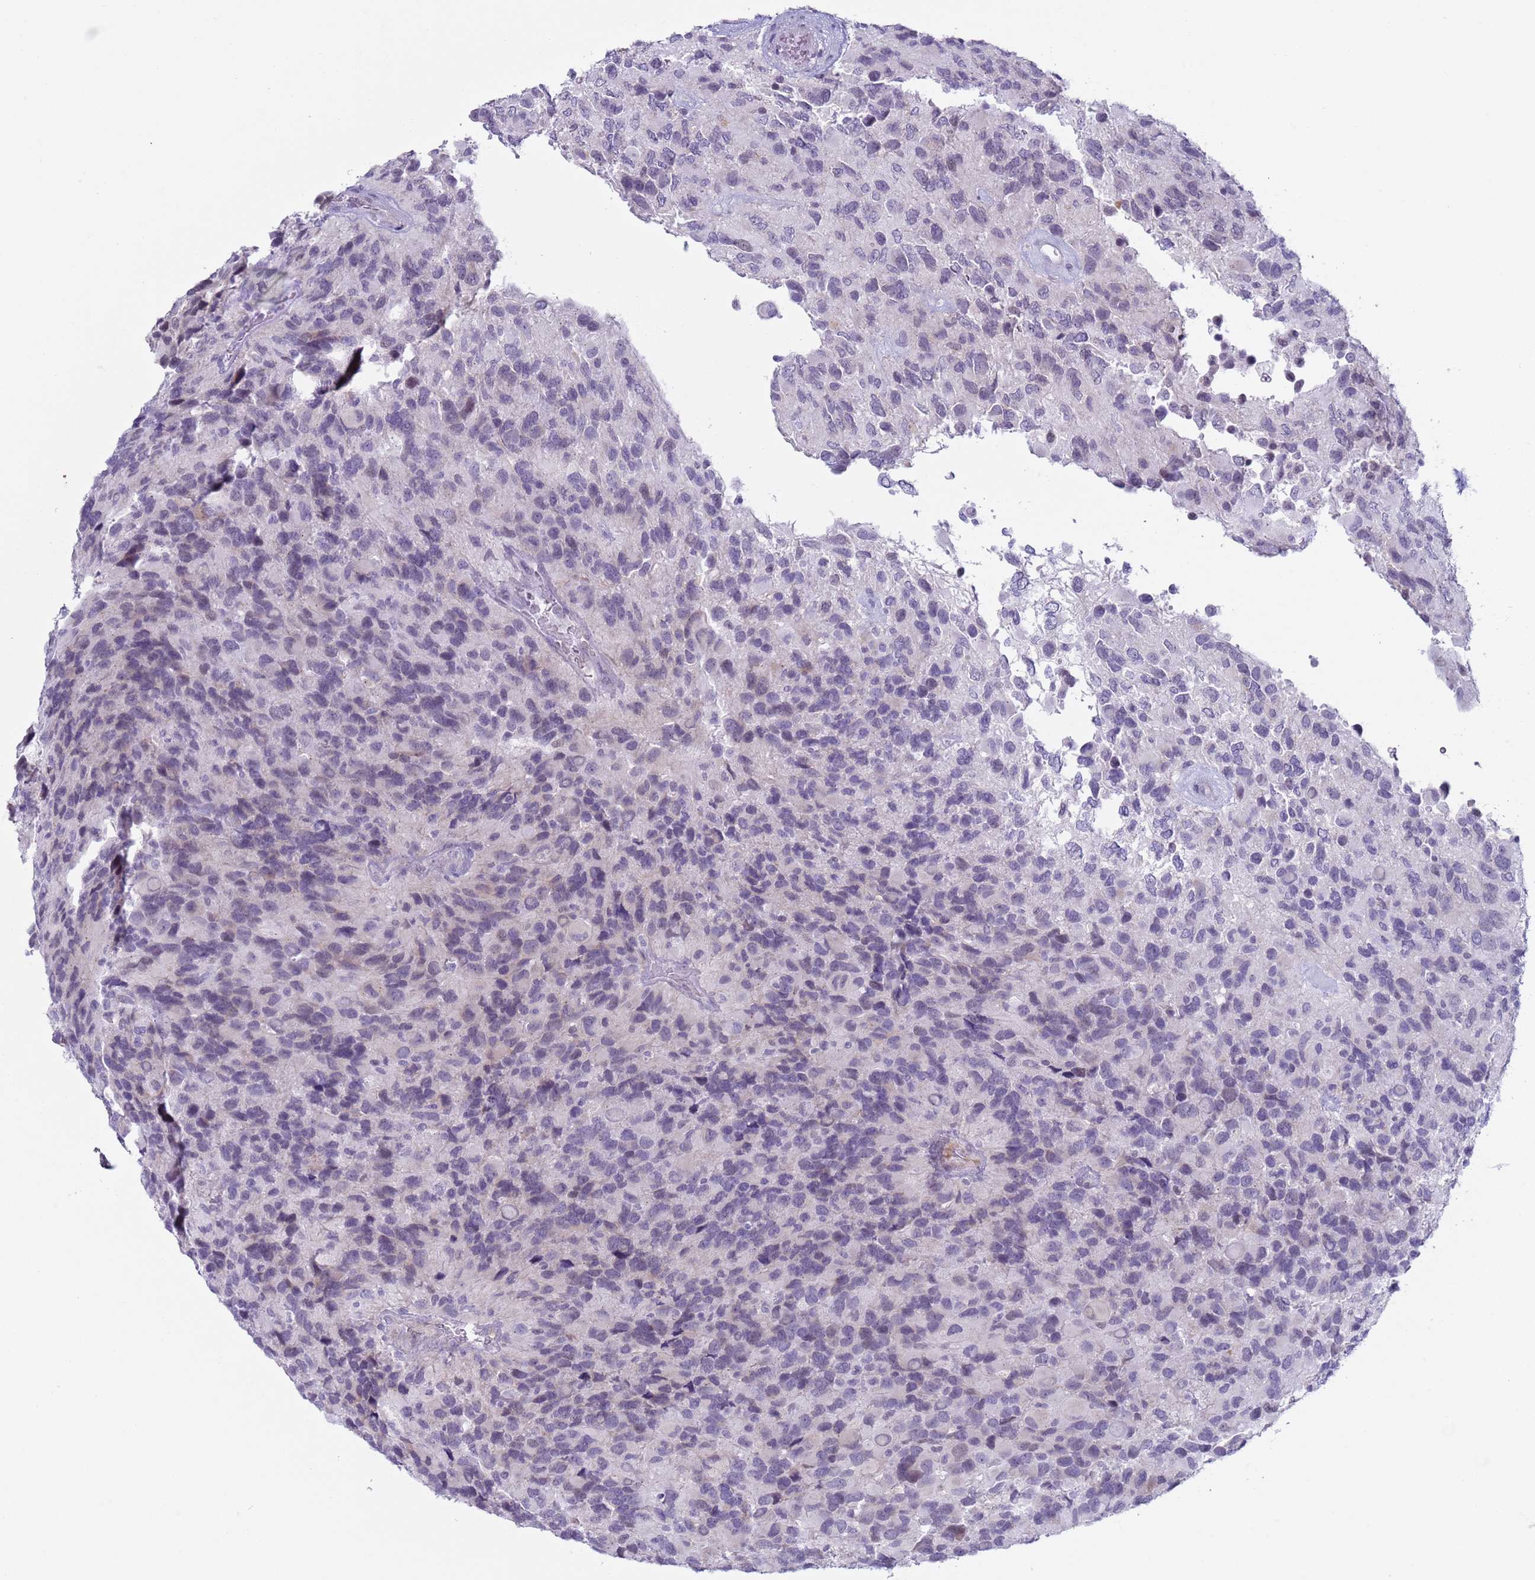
{"staining": {"intensity": "negative", "quantity": "none", "location": "none"}, "tissue": "glioma", "cell_type": "Tumor cells", "image_type": "cancer", "snomed": [{"axis": "morphology", "description": "Glioma, malignant, High grade"}, {"axis": "topography", "description": "Brain"}], "caption": "IHC photomicrograph of malignant glioma (high-grade) stained for a protein (brown), which shows no positivity in tumor cells. The staining is performed using DAB brown chromogen with nuclei counter-stained in using hematoxylin.", "gene": "NPAP1", "patient": {"sex": "male", "age": 77}}